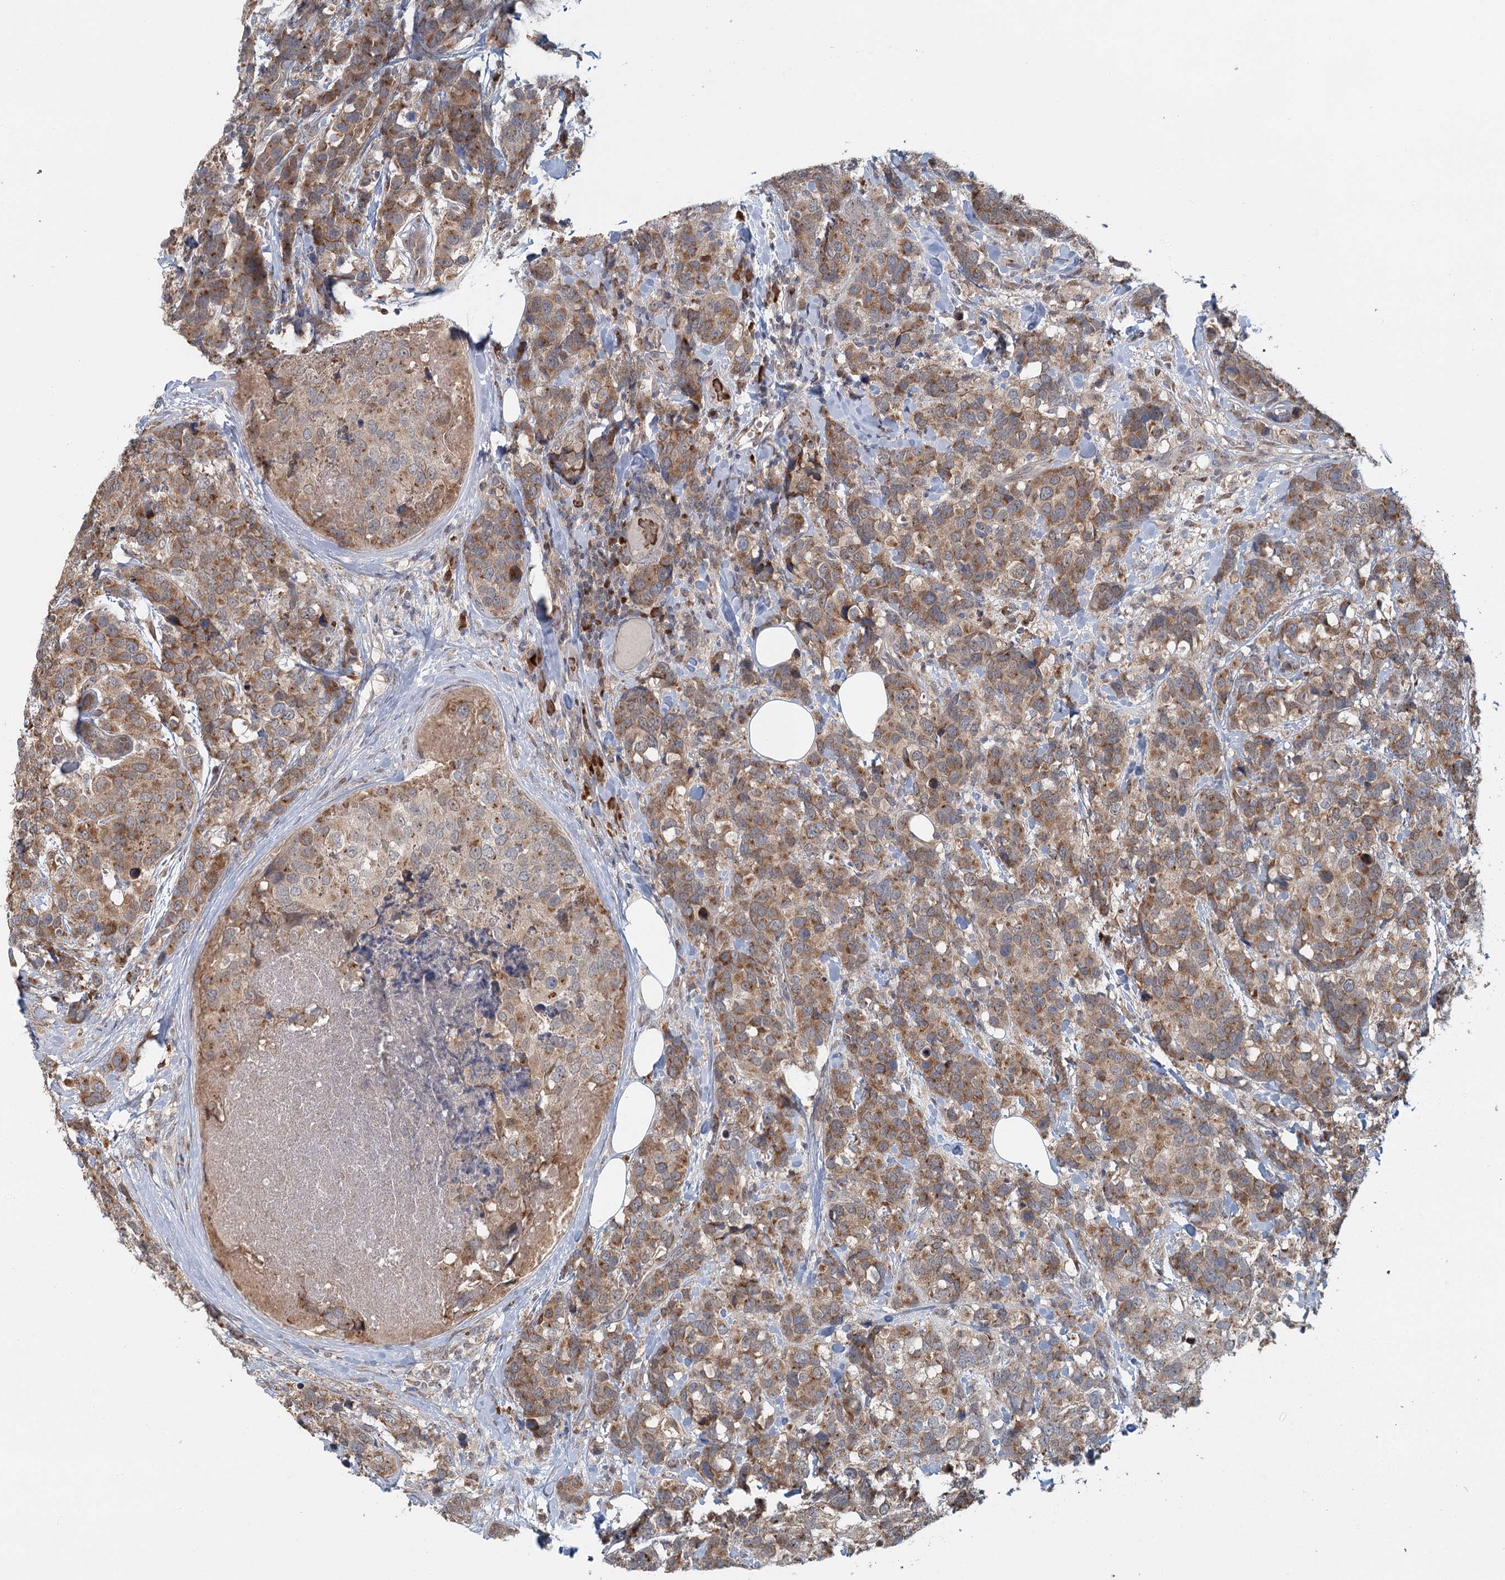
{"staining": {"intensity": "moderate", "quantity": ">75%", "location": "cytoplasmic/membranous"}, "tissue": "breast cancer", "cell_type": "Tumor cells", "image_type": "cancer", "snomed": [{"axis": "morphology", "description": "Lobular carcinoma"}, {"axis": "topography", "description": "Breast"}], "caption": "Protein expression analysis of human breast cancer (lobular carcinoma) reveals moderate cytoplasmic/membranous expression in about >75% of tumor cells.", "gene": "ADK", "patient": {"sex": "female", "age": 59}}